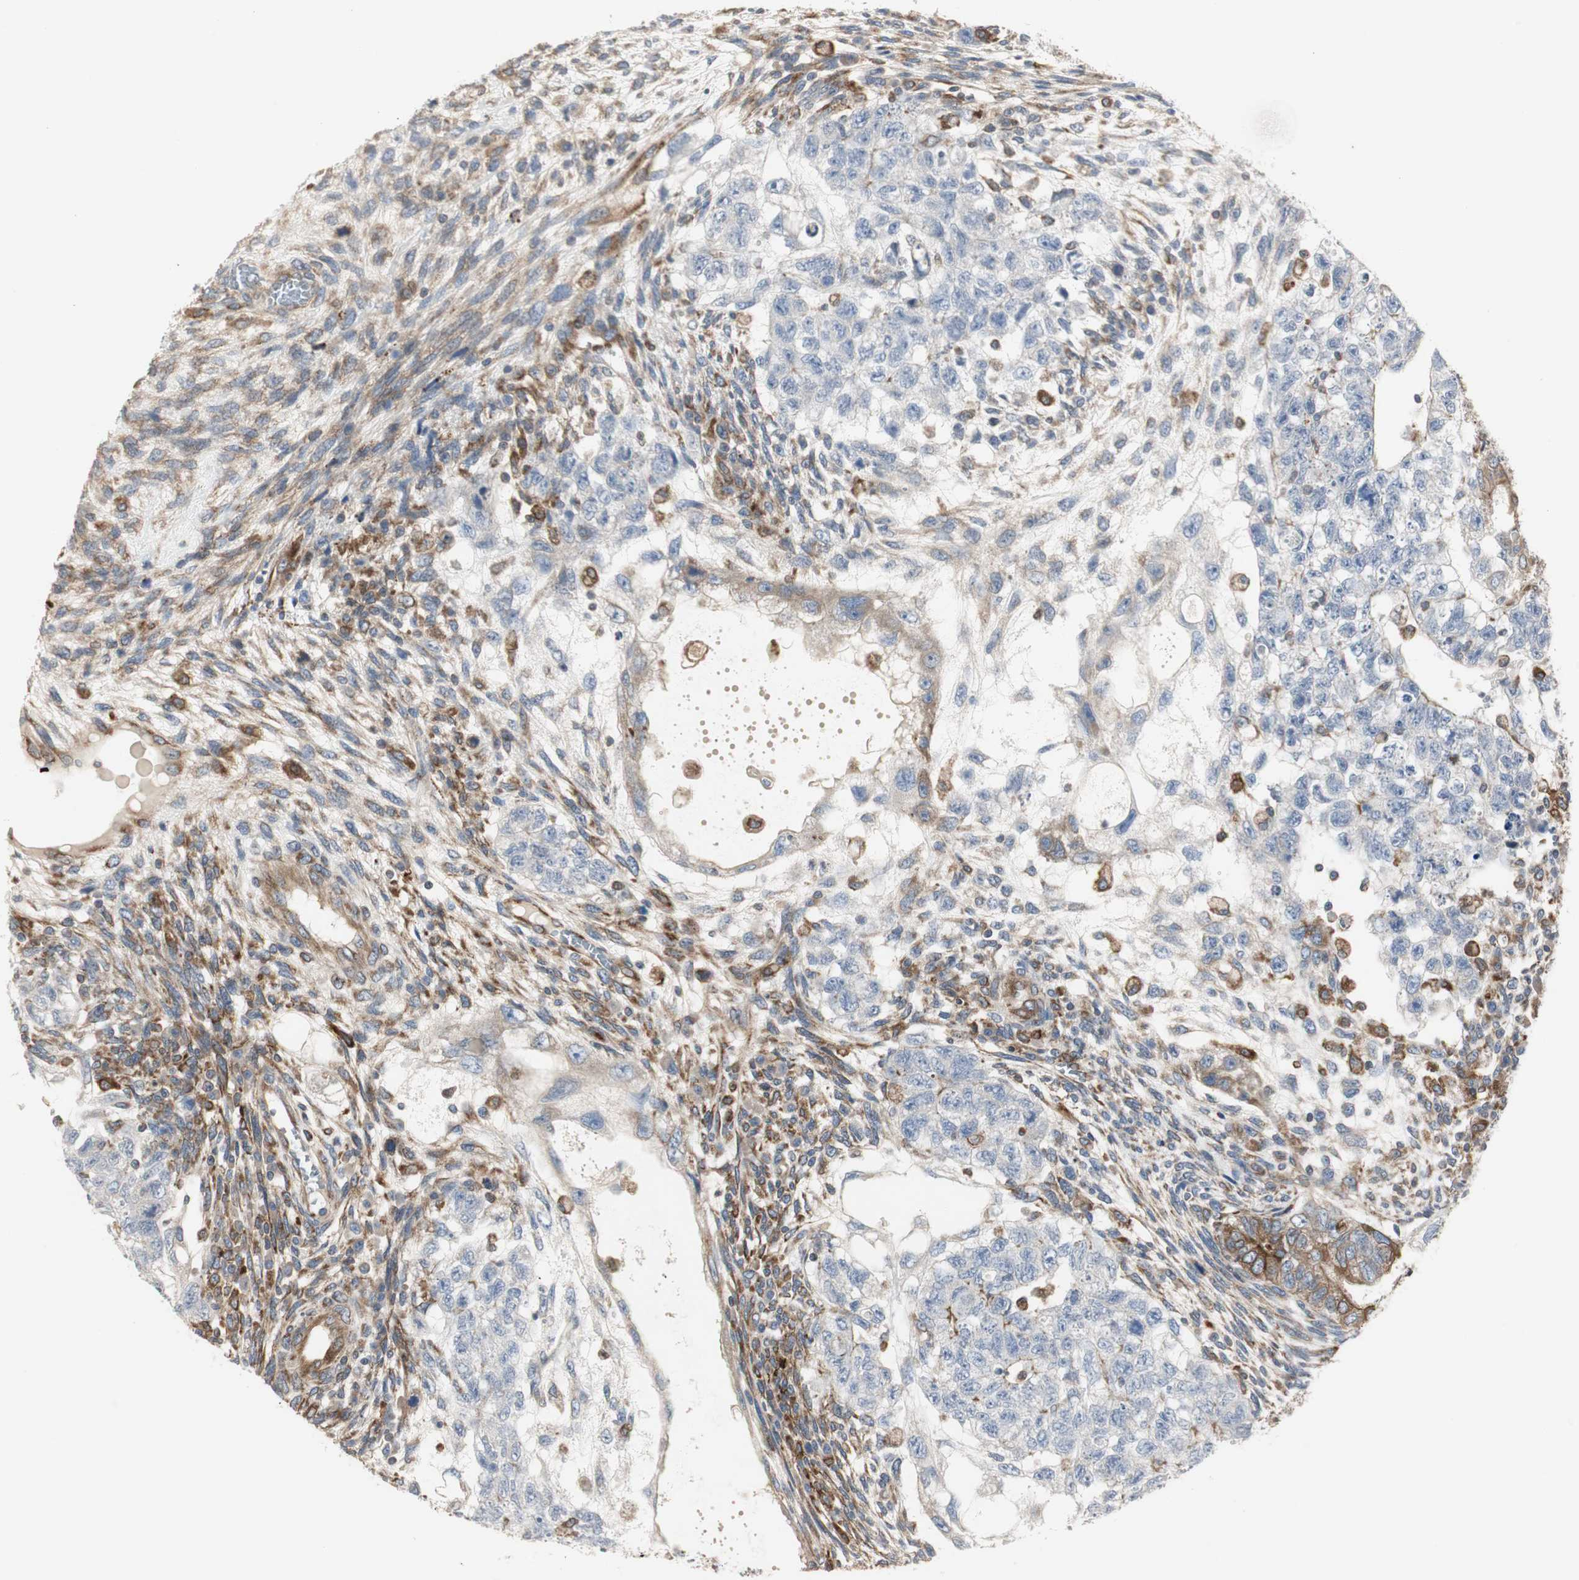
{"staining": {"intensity": "negative", "quantity": "none", "location": "none"}, "tissue": "testis cancer", "cell_type": "Tumor cells", "image_type": "cancer", "snomed": [{"axis": "morphology", "description": "Normal tissue, NOS"}, {"axis": "morphology", "description": "Carcinoma, Embryonal, NOS"}, {"axis": "topography", "description": "Testis"}], "caption": "This is an immunohistochemistry (IHC) micrograph of human embryonal carcinoma (testis). There is no expression in tumor cells.", "gene": "H6PD", "patient": {"sex": "male", "age": 36}}